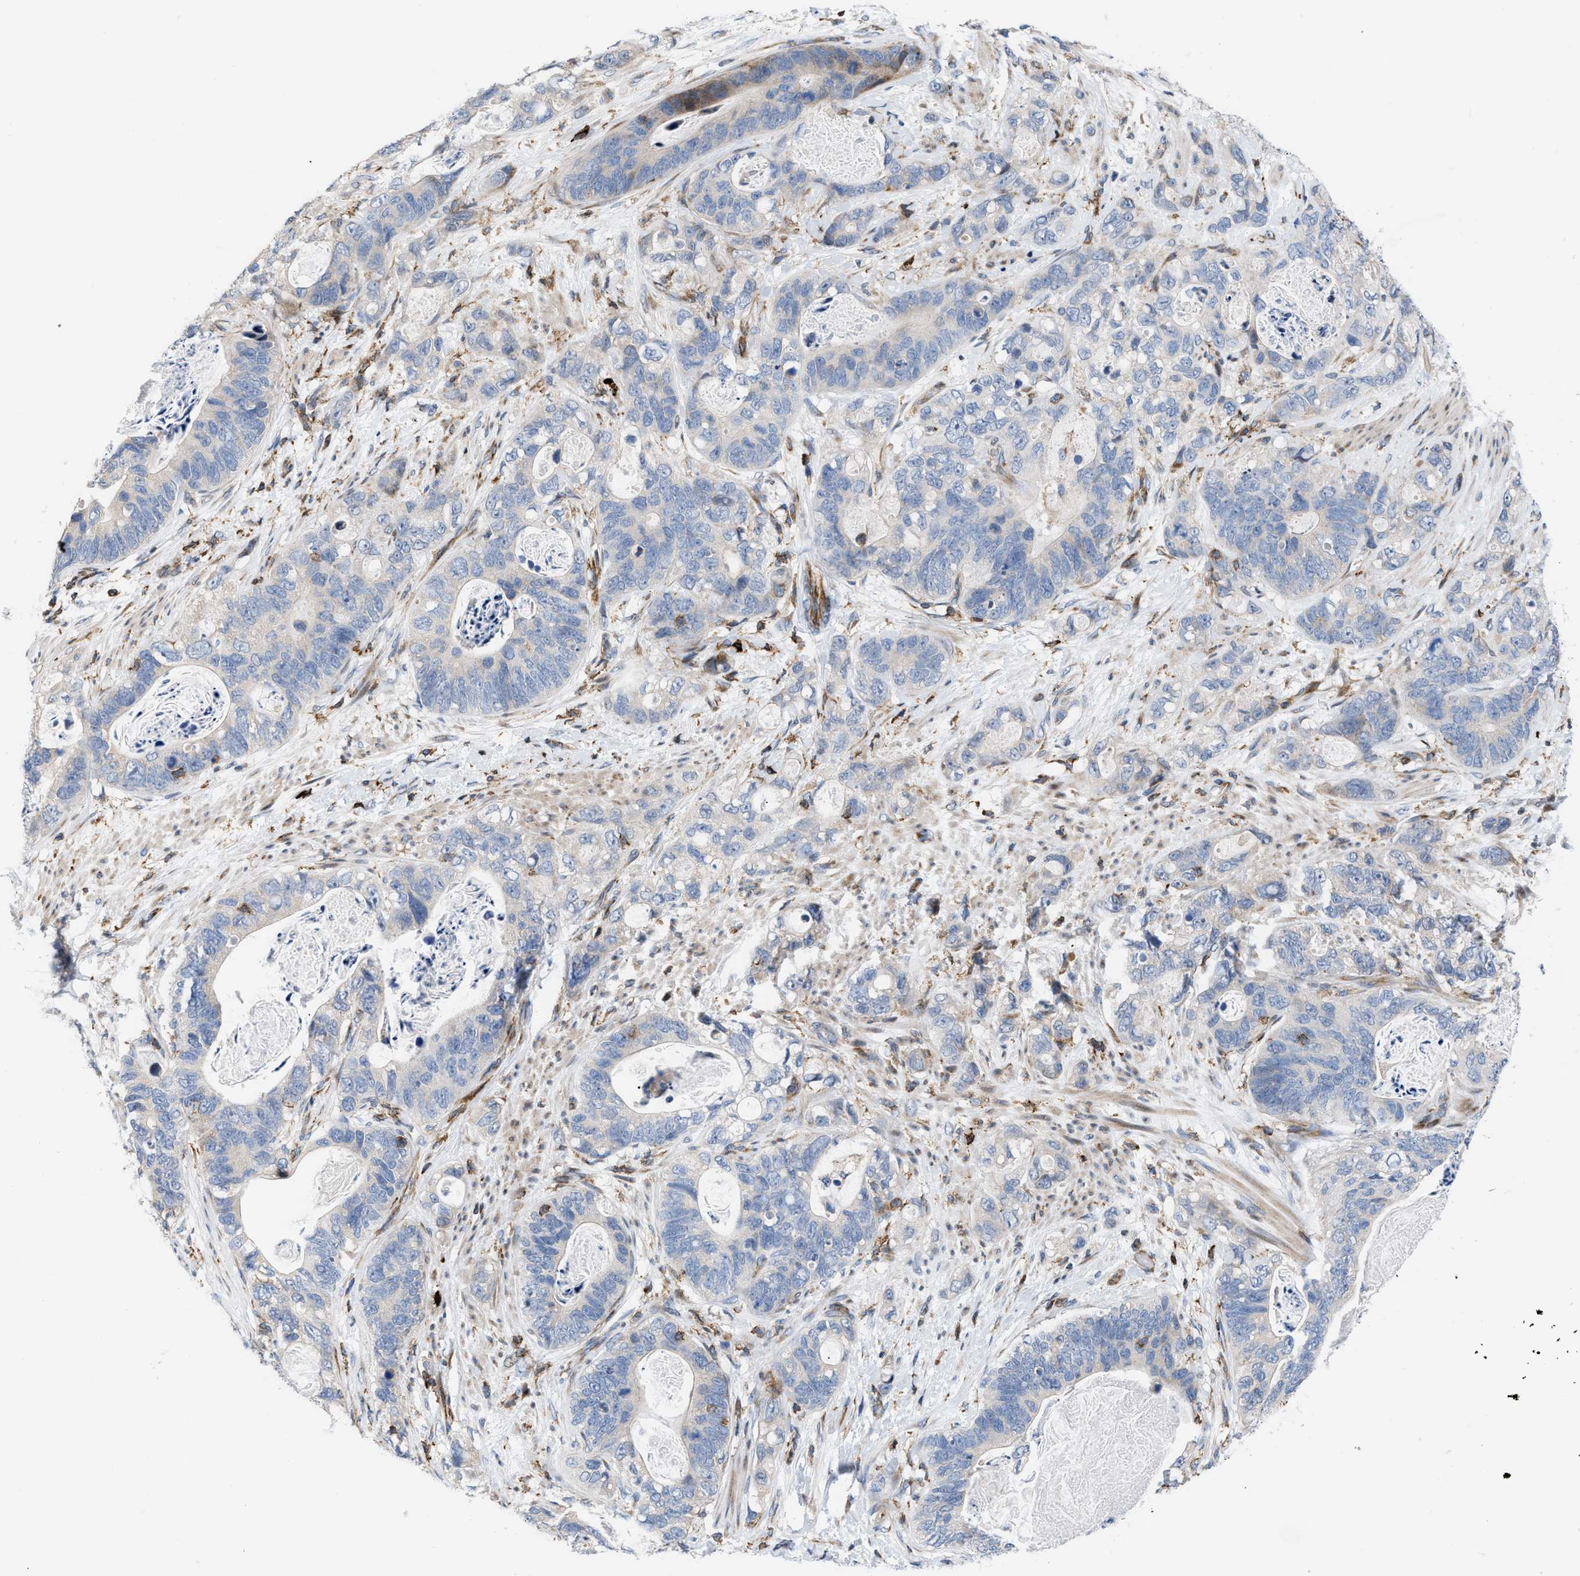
{"staining": {"intensity": "negative", "quantity": "none", "location": "none"}, "tissue": "stomach cancer", "cell_type": "Tumor cells", "image_type": "cancer", "snomed": [{"axis": "morphology", "description": "Normal tissue, NOS"}, {"axis": "morphology", "description": "Adenocarcinoma, NOS"}, {"axis": "topography", "description": "Stomach"}], "caption": "Stomach cancer stained for a protein using IHC reveals no staining tumor cells.", "gene": "ATP9A", "patient": {"sex": "female", "age": 89}}